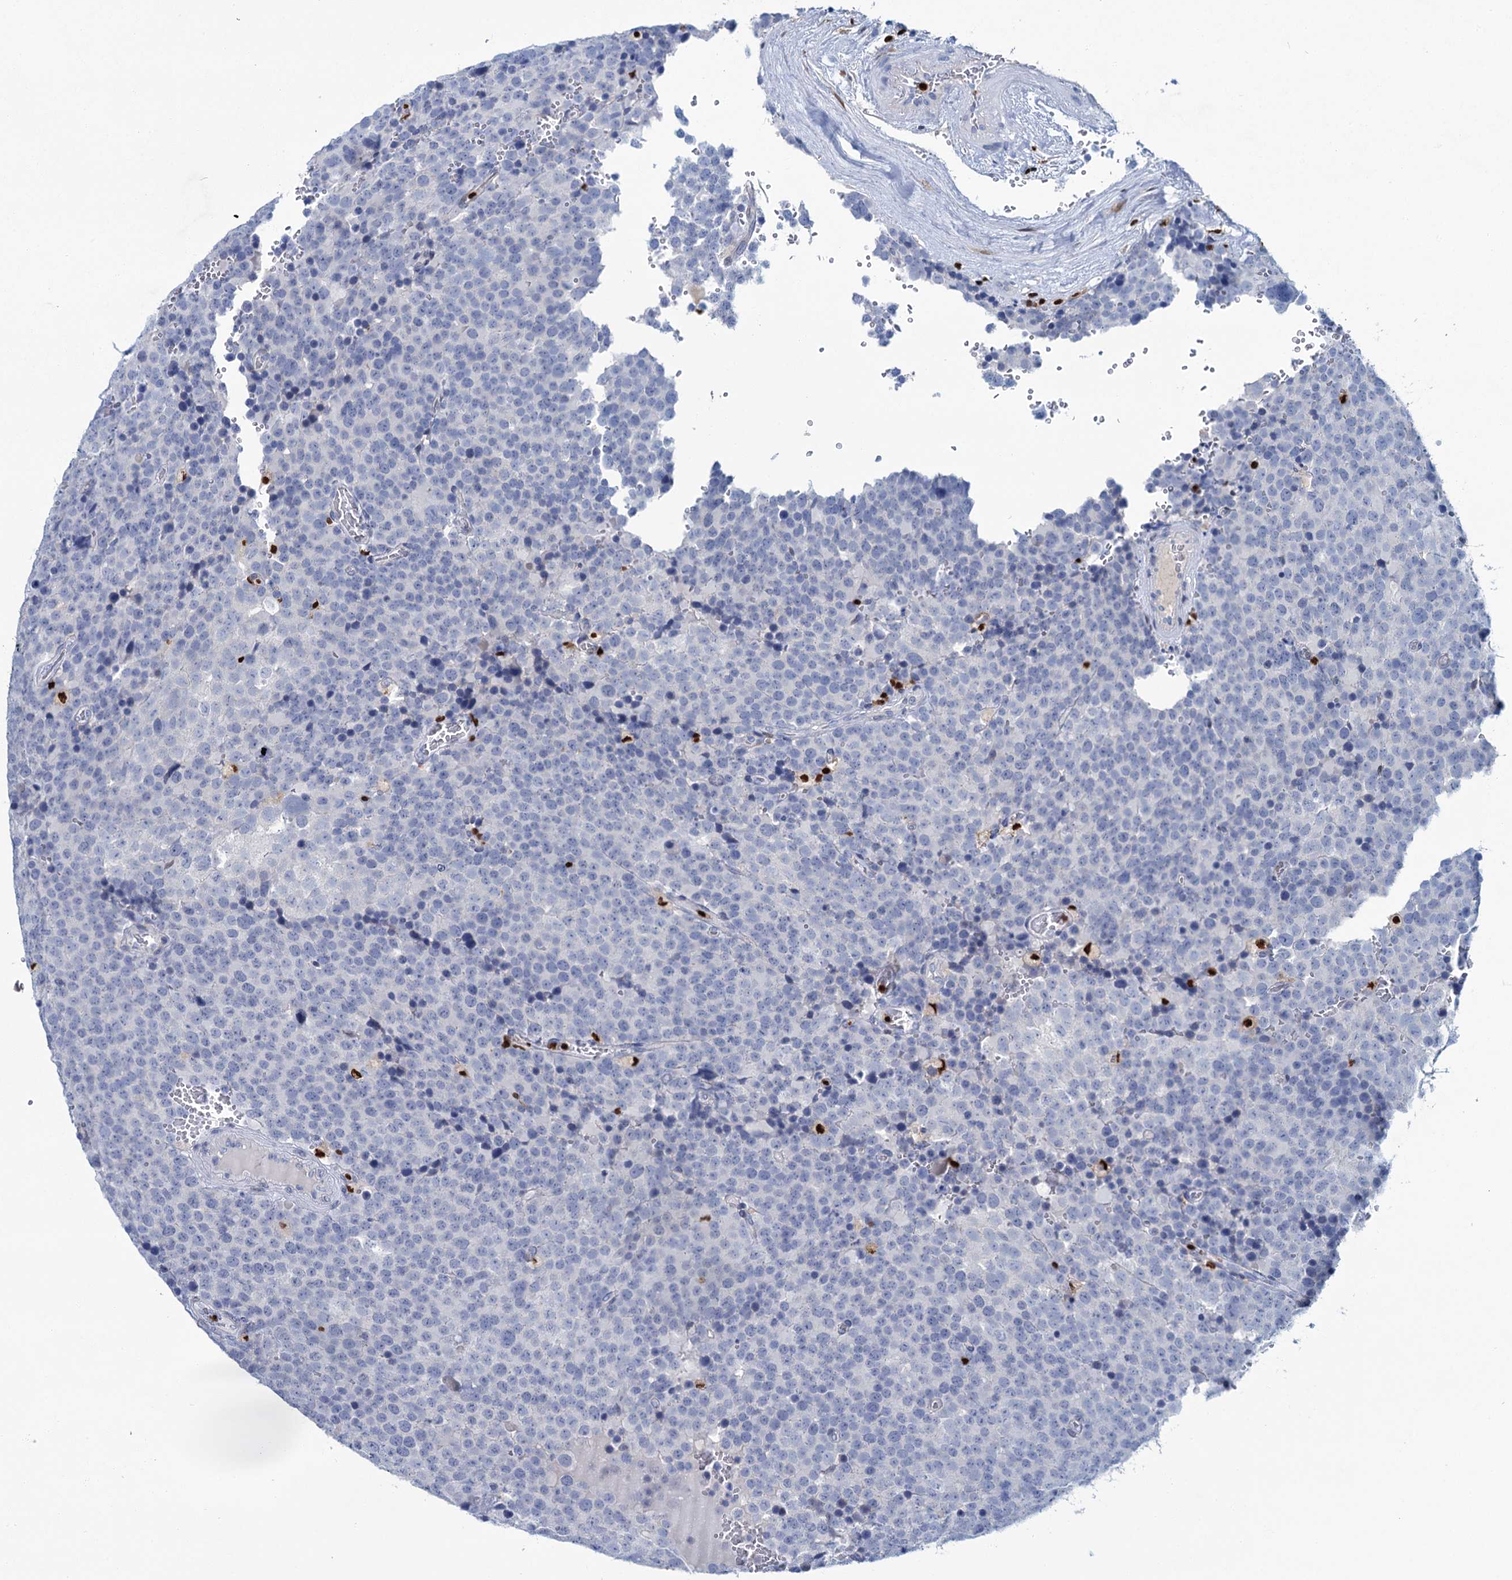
{"staining": {"intensity": "negative", "quantity": "none", "location": "none"}, "tissue": "testis cancer", "cell_type": "Tumor cells", "image_type": "cancer", "snomed": [{"axis": "morphology", "description": "Seminoma, NOS"}, {"axis": "topography", "description": "Testis"}], "caption": "Testis cancer (seminoma) was stained to show a protein in brown. There is no significant expression in tumor cells.", "gene": "CELF2", "patient": {"sex": "male", "age": 71}}